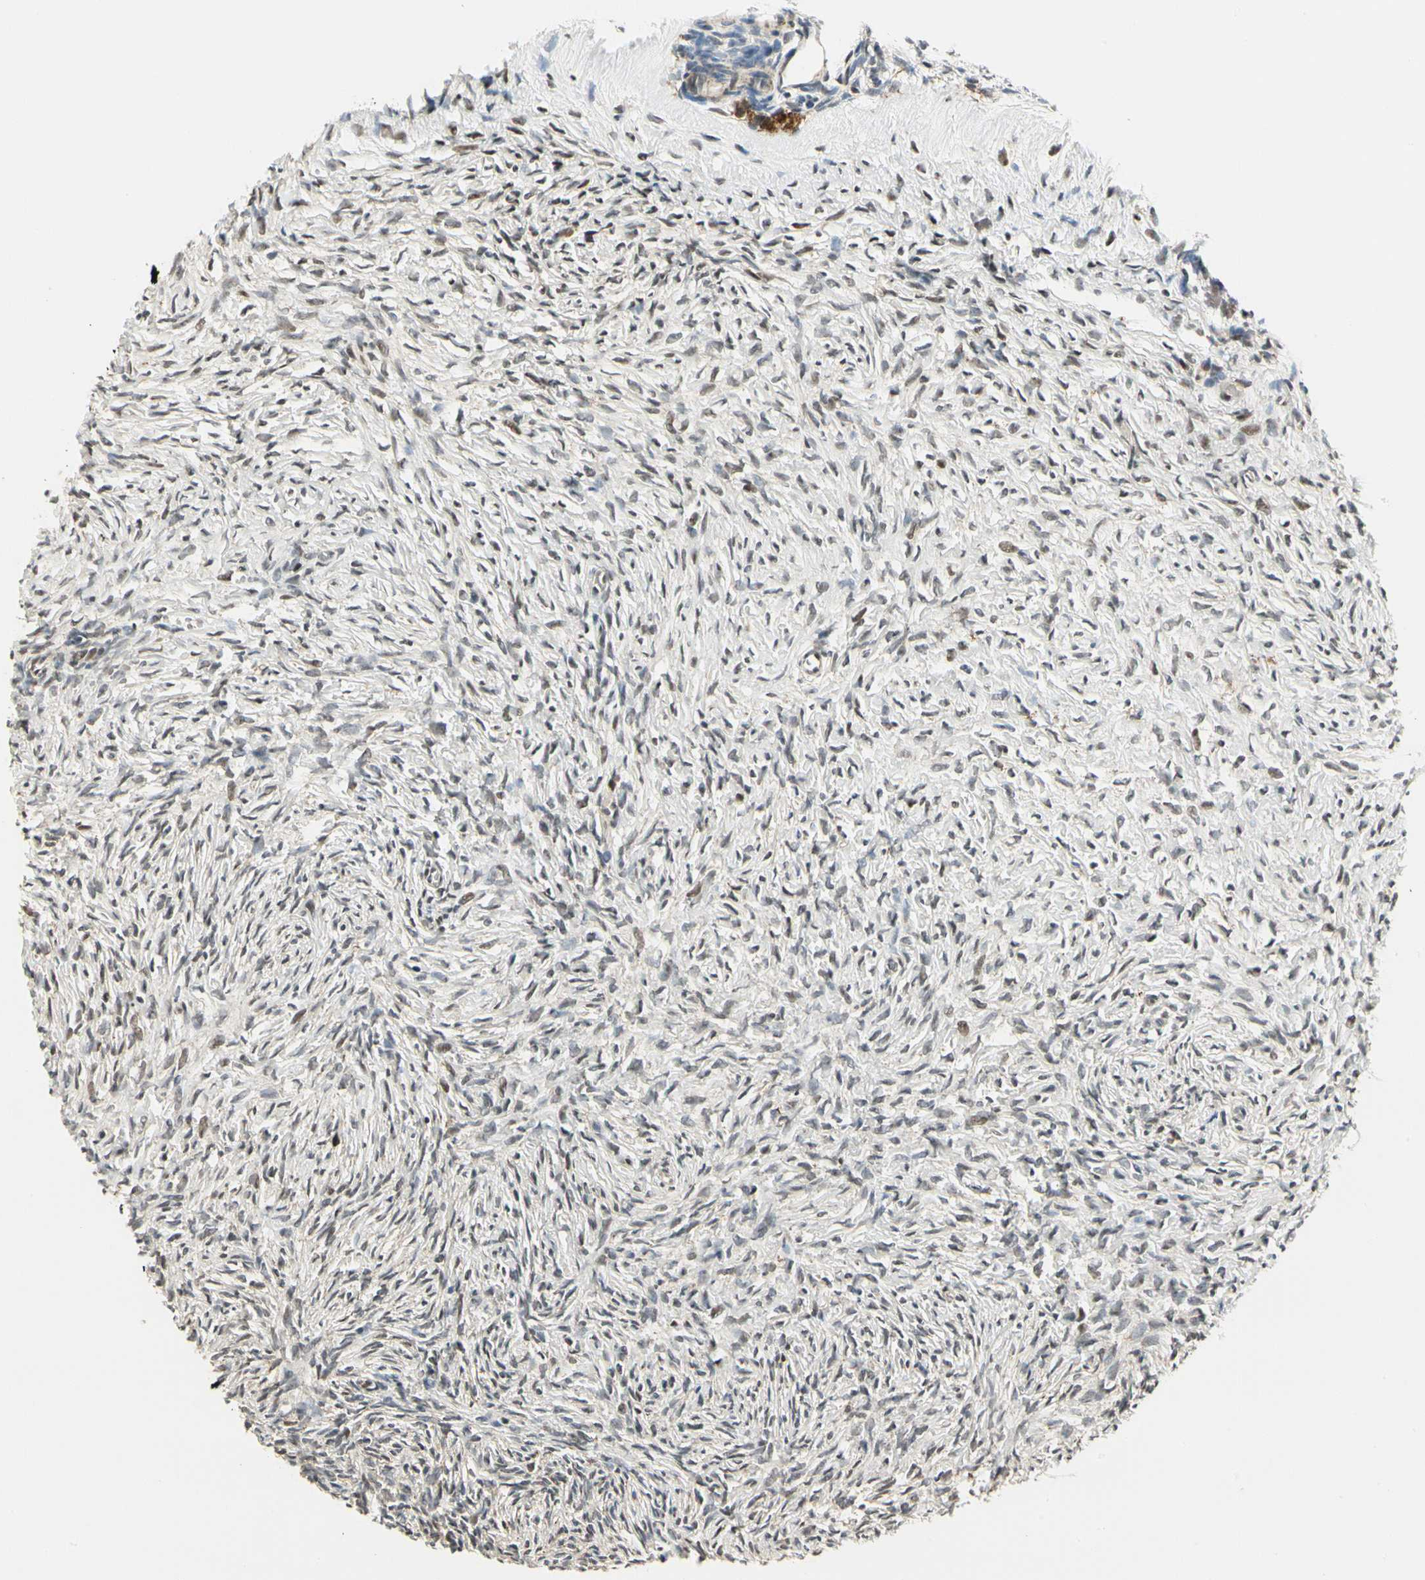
{"staining": {"intensity": "strong", "quantity": "<25%", "location": "cytoplasmic/membranous"}, "tissue": "ovary", "cell_type": "Ovarian stroma cells", "image_type": "normal", "snomed": [{"axis": "morphology", "description": "Normal tissue, NOS"}, {"axis": "topography", "description": "Ovary"}], "caption": "Ovarian stroma cells exhibit medium levels of strong cytoplasmic/membranous staining in approximately <25% of cells in benign human ovary. (Brightfield microscopy of DAB IHC at high magnification).", "gene": "PDK2", "patient": {"sex": "female", "age": 35}}